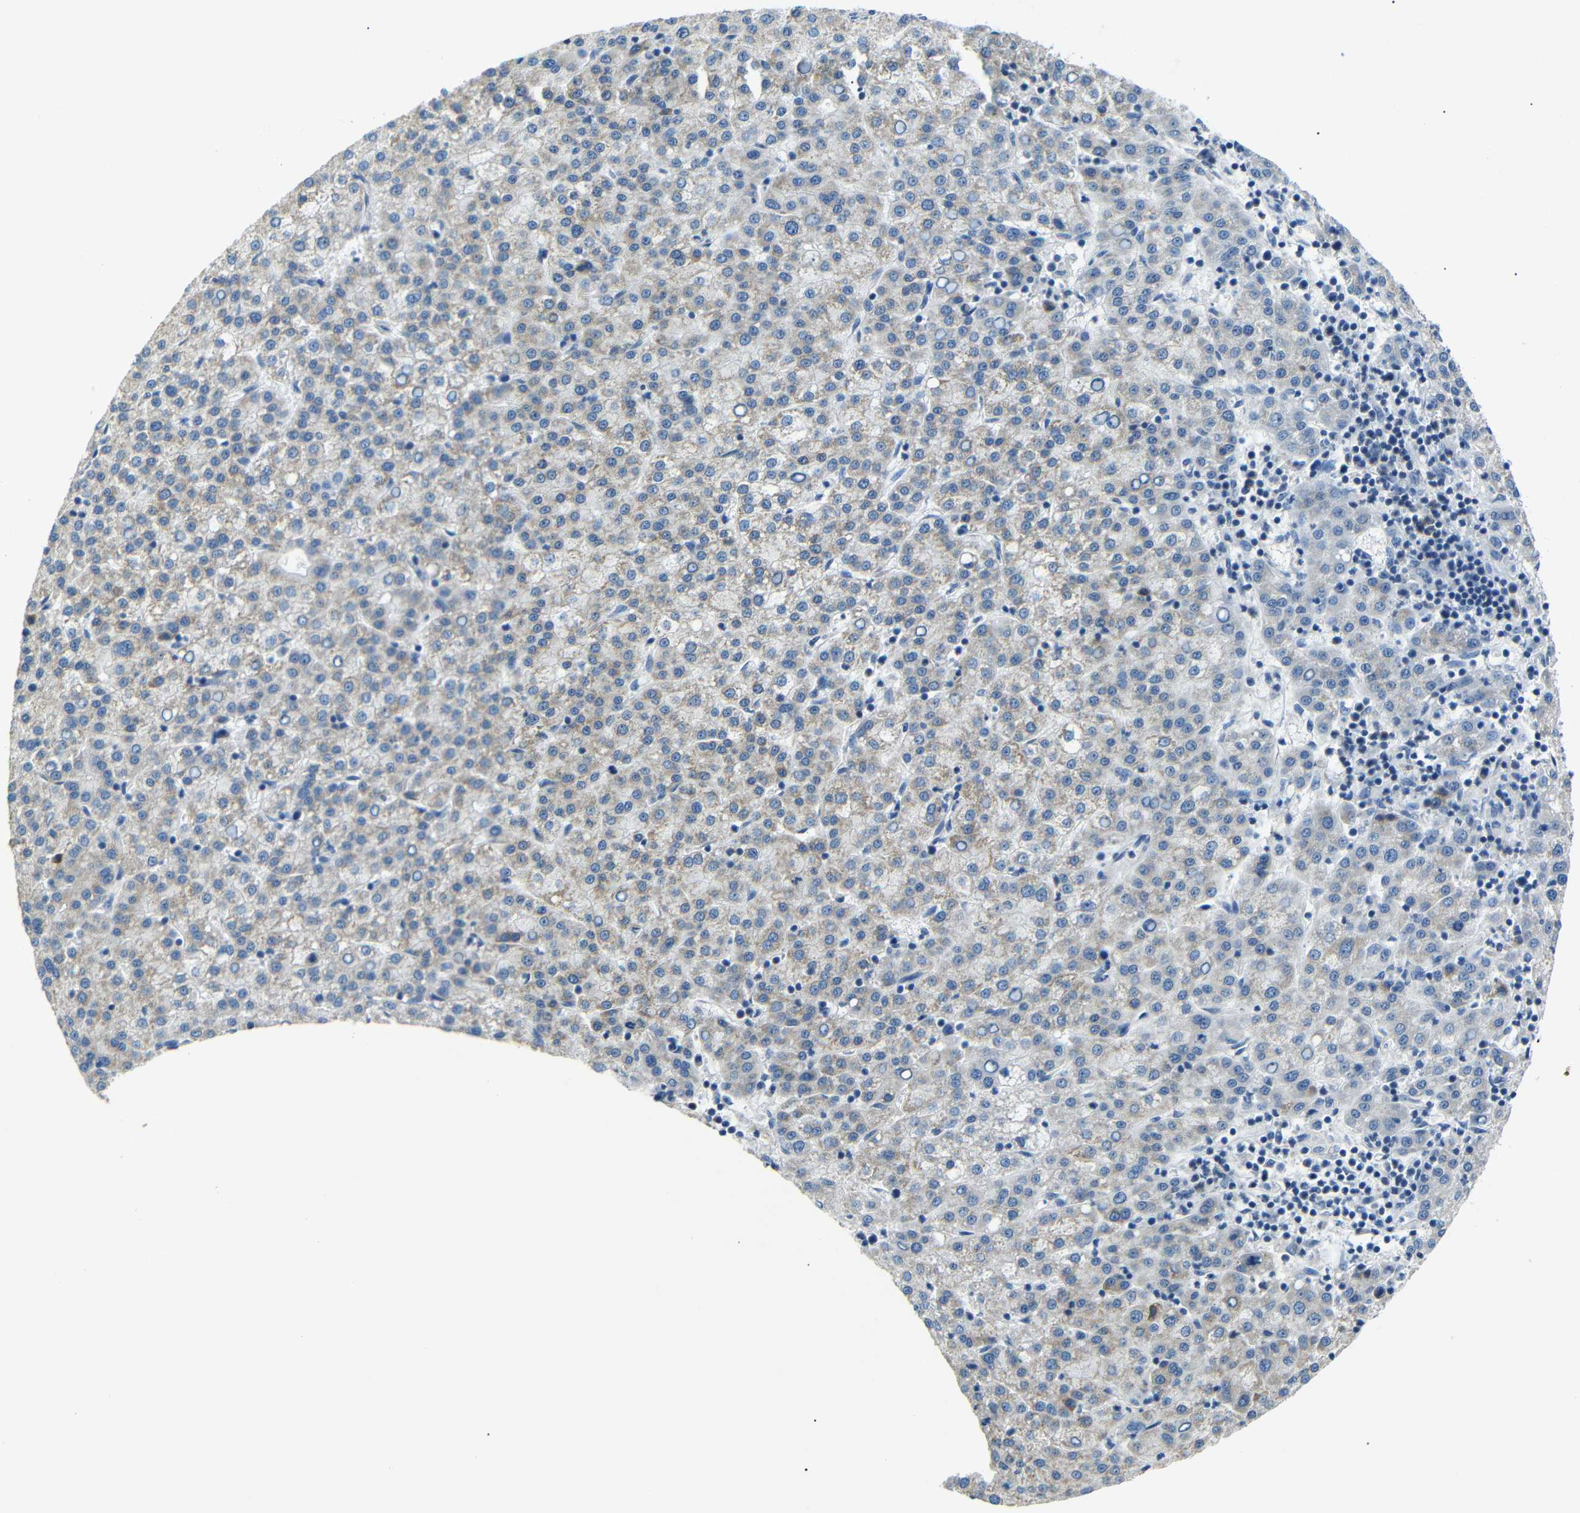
{"staining": {"intensity": "weak", "quantity": ">75%", "location": "cytoplasmic/membranous"}, "tissue": "liver cancer", "cell_type": "Tumor cells", "image_type": "cancer", "snomed": [{"axis": "morphology", "description": "Carcinoma, Hepatocellular, NOS"}, {"axis": "topography", "description": "Liver"}], "caption": "The histopathology image reveals a brown stain indicating the presence of a protein in the cytoplasmic/membranous of tumor cells in liver cancer (hepatocellular carcinoma).", "gene": "DCP1A", "patient": {"sex": "female", "age": 58}}